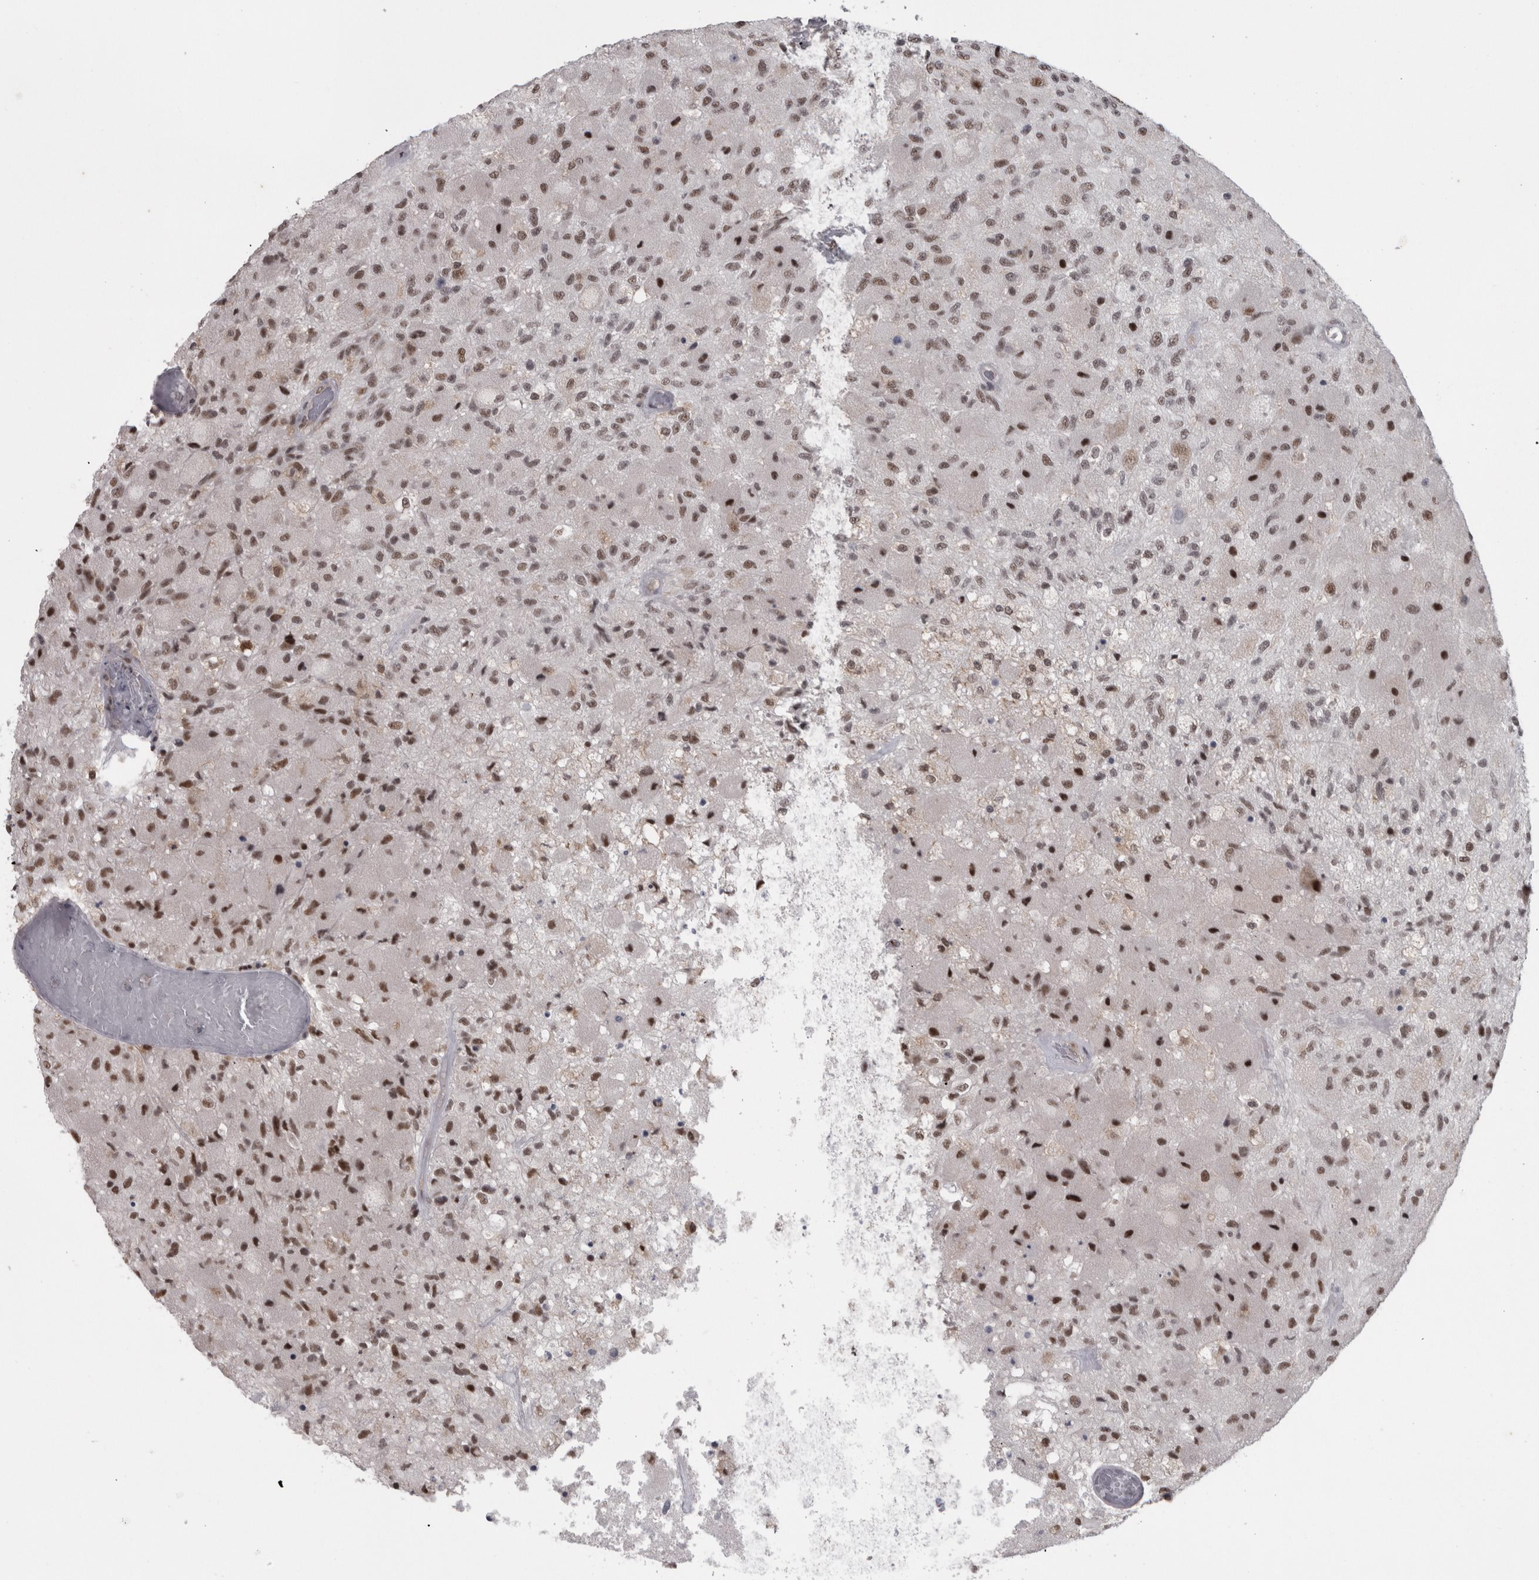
{"staining": {"intensity": "moderate", "quantity": ">75%", "location": "nuclear"}, "tissue": "glioma", "cell_type": "Tumor cells", "image_type": "cancer", "snomed": [{"axis": "morphology", "description": "Normal tissue, NOS"}, {"axis": "morphology", "description": "Glioma, malignant, High grade"}, {"axis": "topography", "description": "Cerebral cortex"}], "caption": "Immunohistochemical staining of malignant glioma (high-grade) shows moderate nuclear protein expression in approximately >75% of tumor cells.", "gene": "MICU3", "patient": {"sex": "male", "age": 77}}